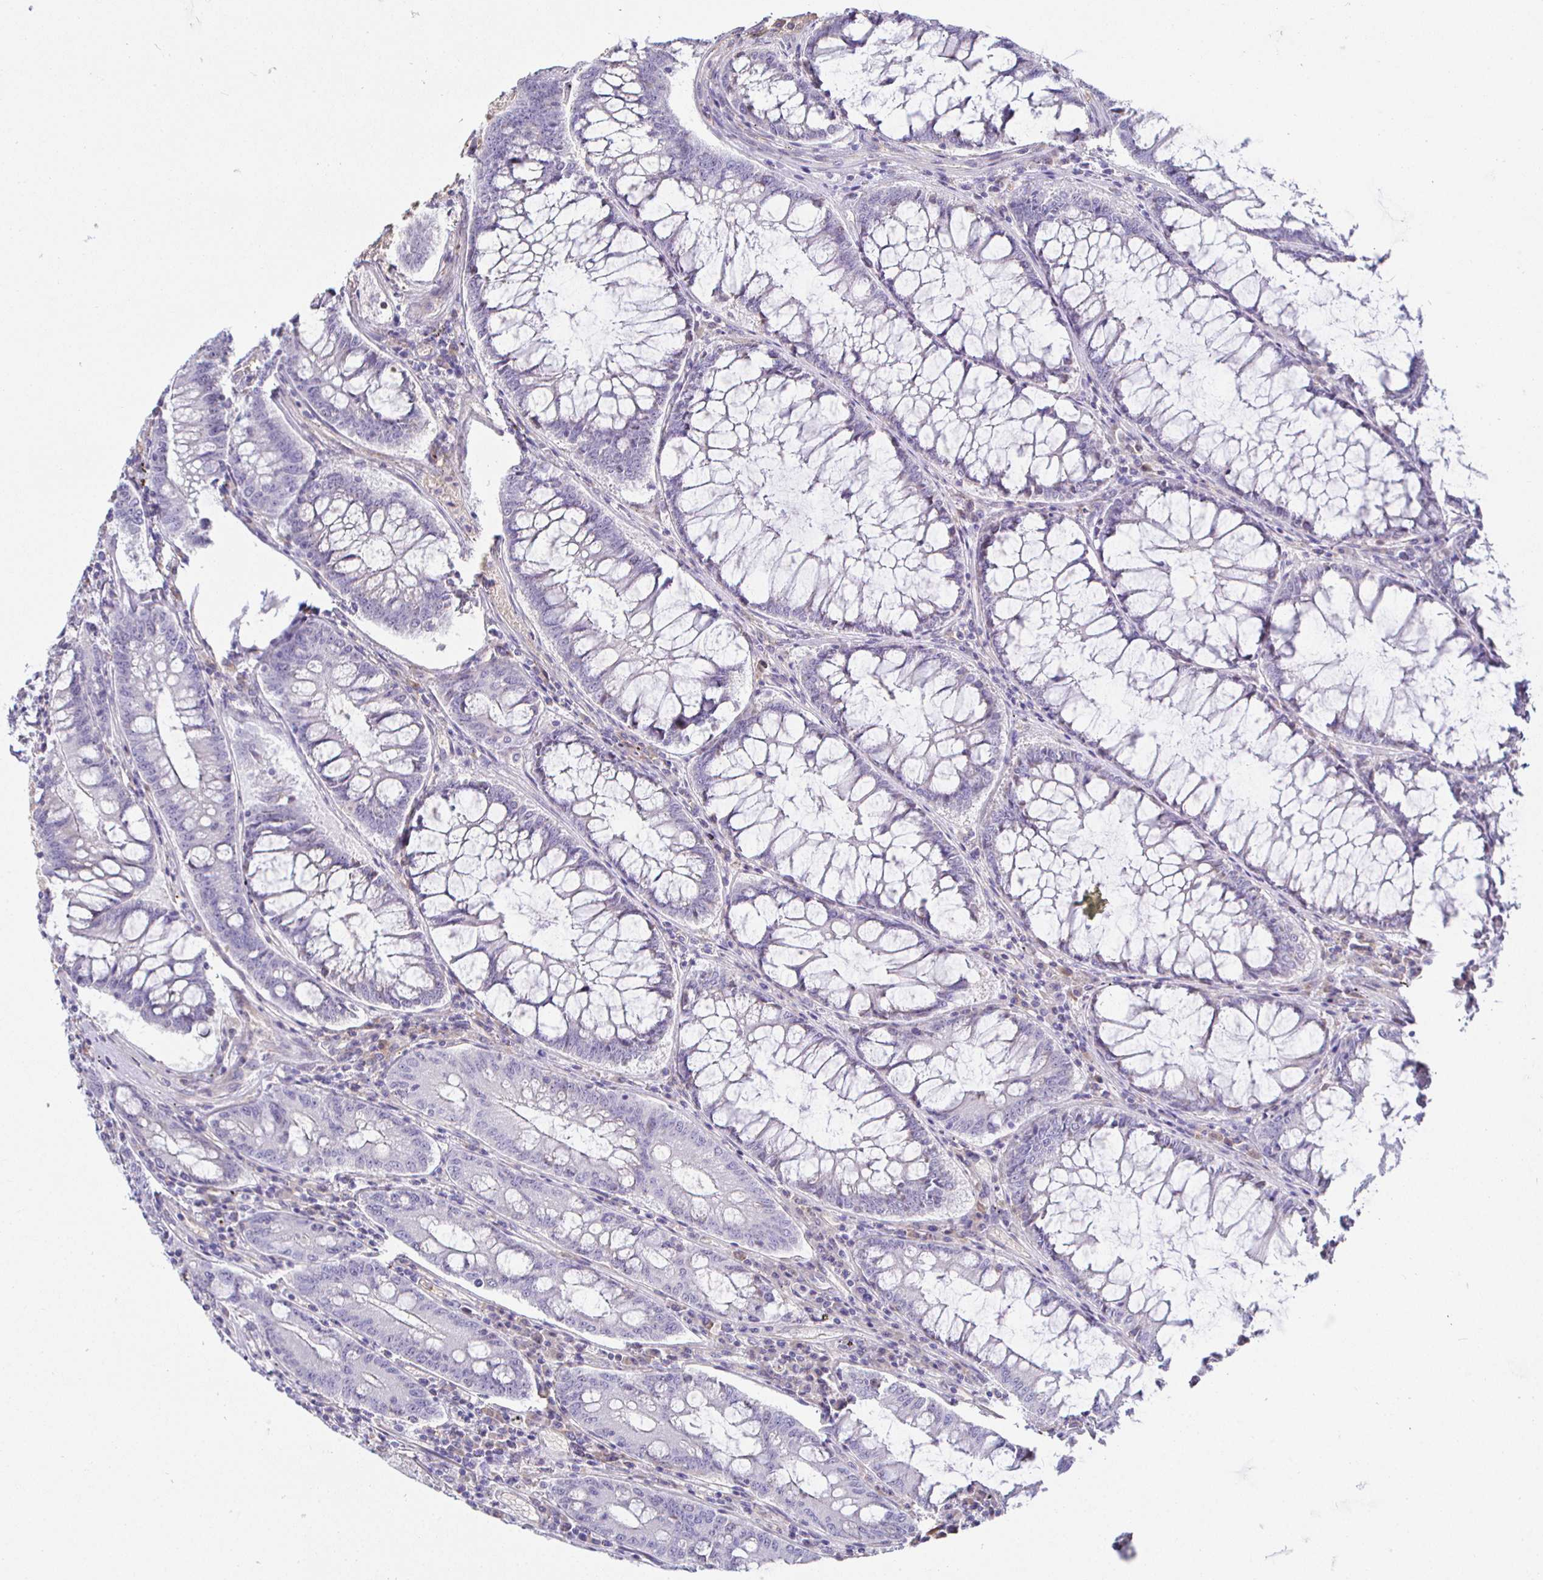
{"staining": {"intensity": "negative", "quantity": "none", "location": "none"}, "tissue": "colorectal cancer", "cell_type": "Tumor cells", "image_type": "cancer", "snomed": [{"axis": "morphology", "description": "Adenocarcinoma, NOS"}, {"axis": "topography", "description": "Colon"}], "caption": "A photomicrograph of colorectal cancer (adenocarcinoma) stained for a protein displays no brown staining in tumor cells.", "gene": "SIRPA", "patient": {"sex": "male", "age": 53}}